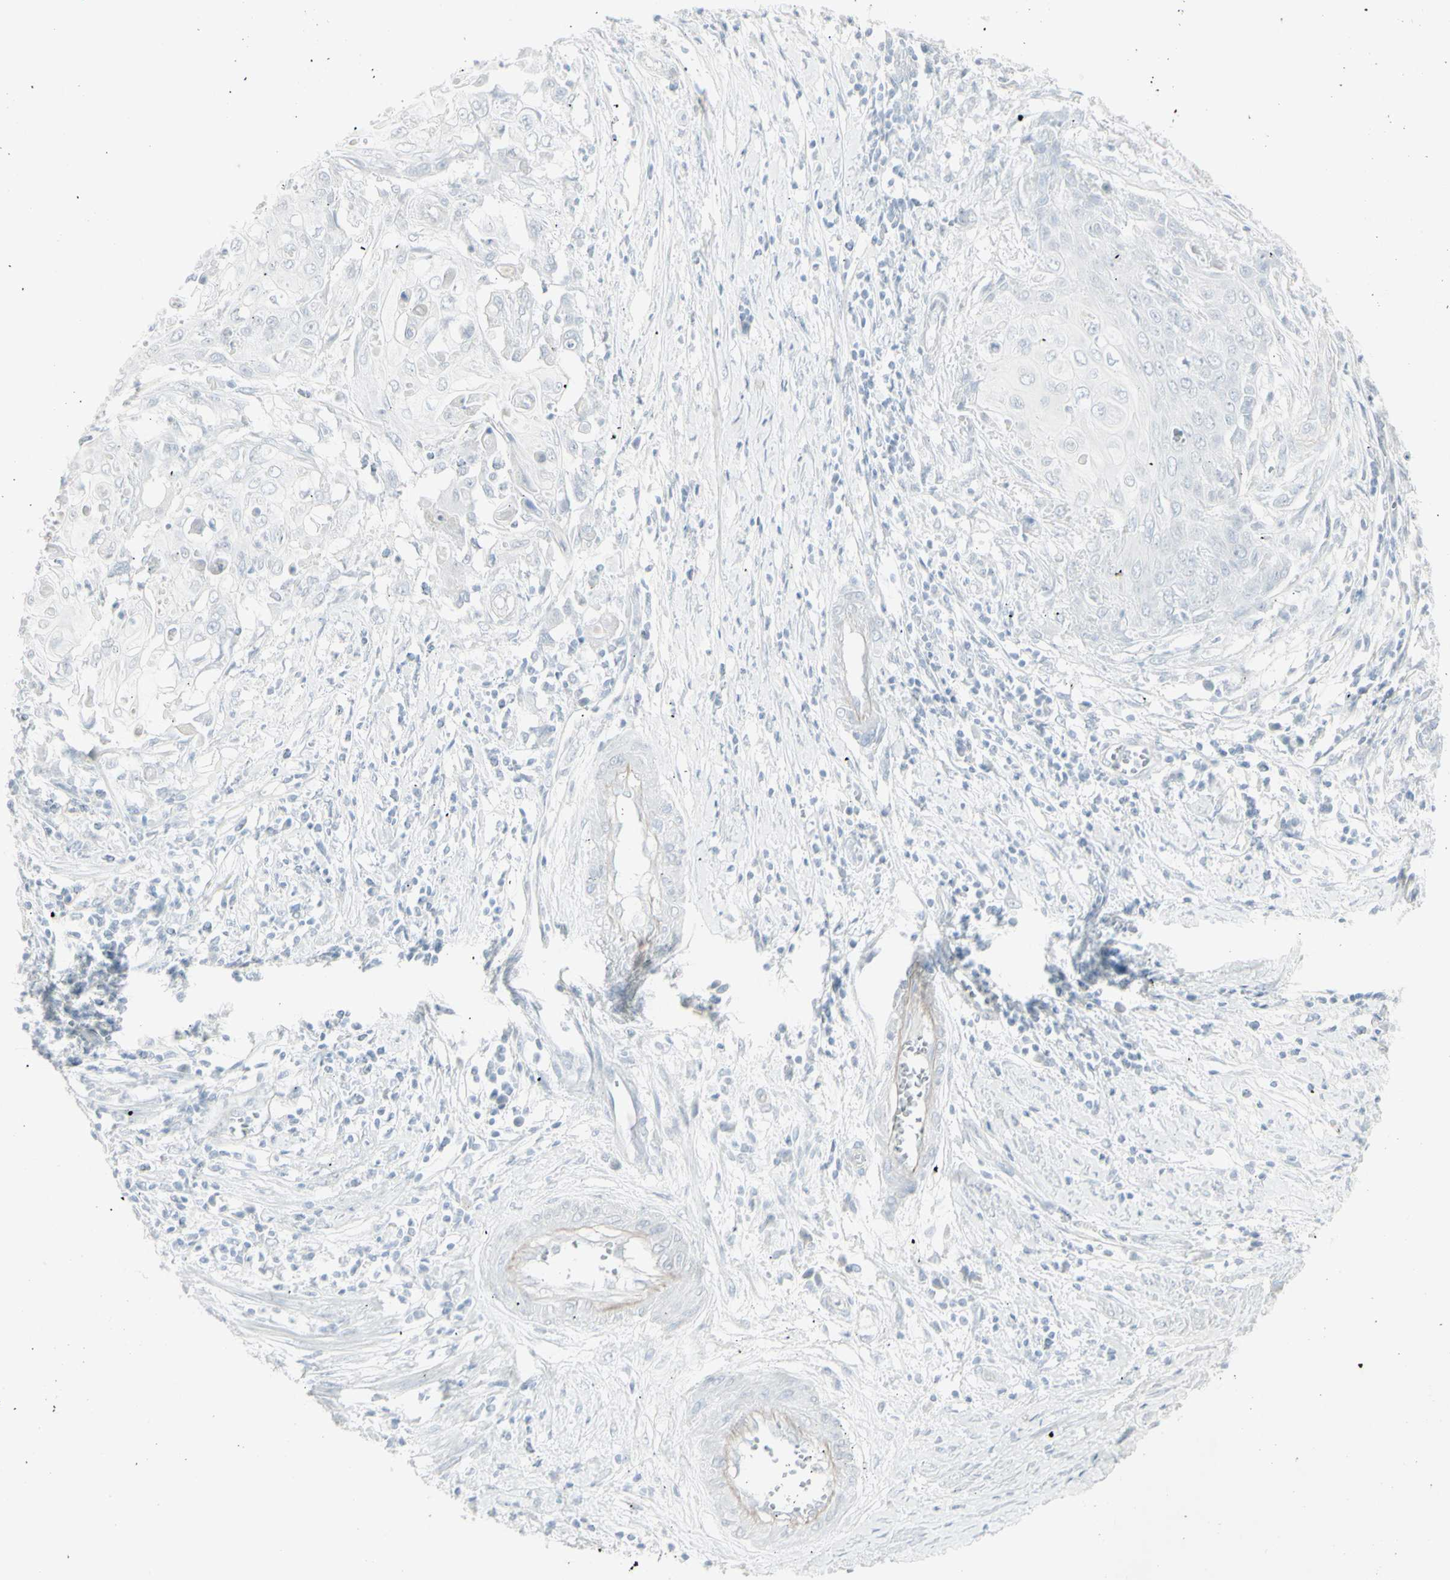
{"staining": {"intensity": "negative", "quantity": "none", "location": "none"}, "tissue": "cervical cancer", "cell_type": "Tumor cells", "image_type": "cancer", "snomed": [{"axis": "morphology", "description": "Squamous cell carcinoma, NOS"}, {"axis": "topography", "description": "Cervix"}], "caption": "Squamous cell carcinoma (cervical) was stained to show a protein in brown. There is no significant positivity in tumor cells.", "gene": "YBX2", "patient": {"sex": "female", "age": 39}}